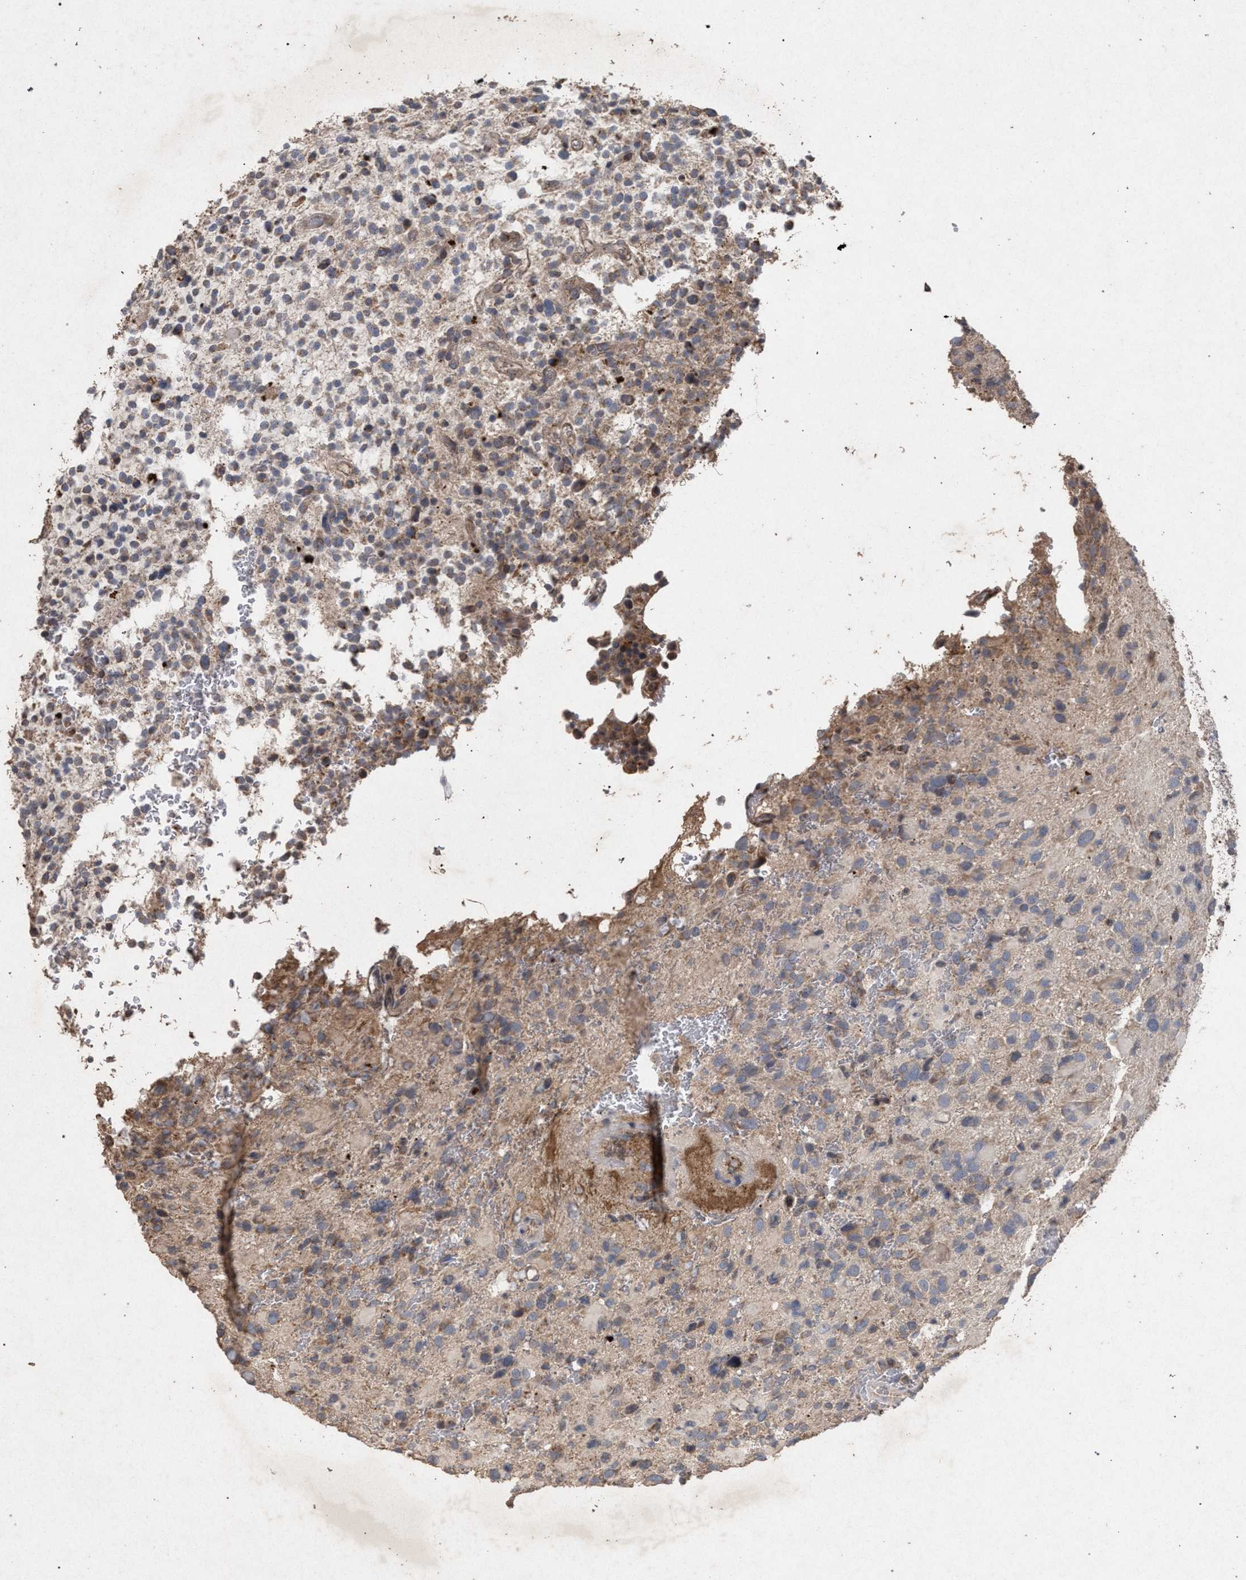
{"staining": {"intensity": "weak", "quantity": "<25%", "location": "cytoplasmic/membranous"}, "tissue": "glioma", "cell_type": "Tumor cells", "image_type": "cancer", "snomed": [{"axis": "morphology", "description": "Glioma, malignant, High grade"}, {"axis": "topography", "description": "Brain"}], "caption": "The micrograph exhibits no staining of tumor cells in high-grade glioma (malignant). (Immunohistochemistry, brightfield microscopy, high magnification).", "gene": "PKD2L1", "patient": {"sex": "male", "age": 48}}